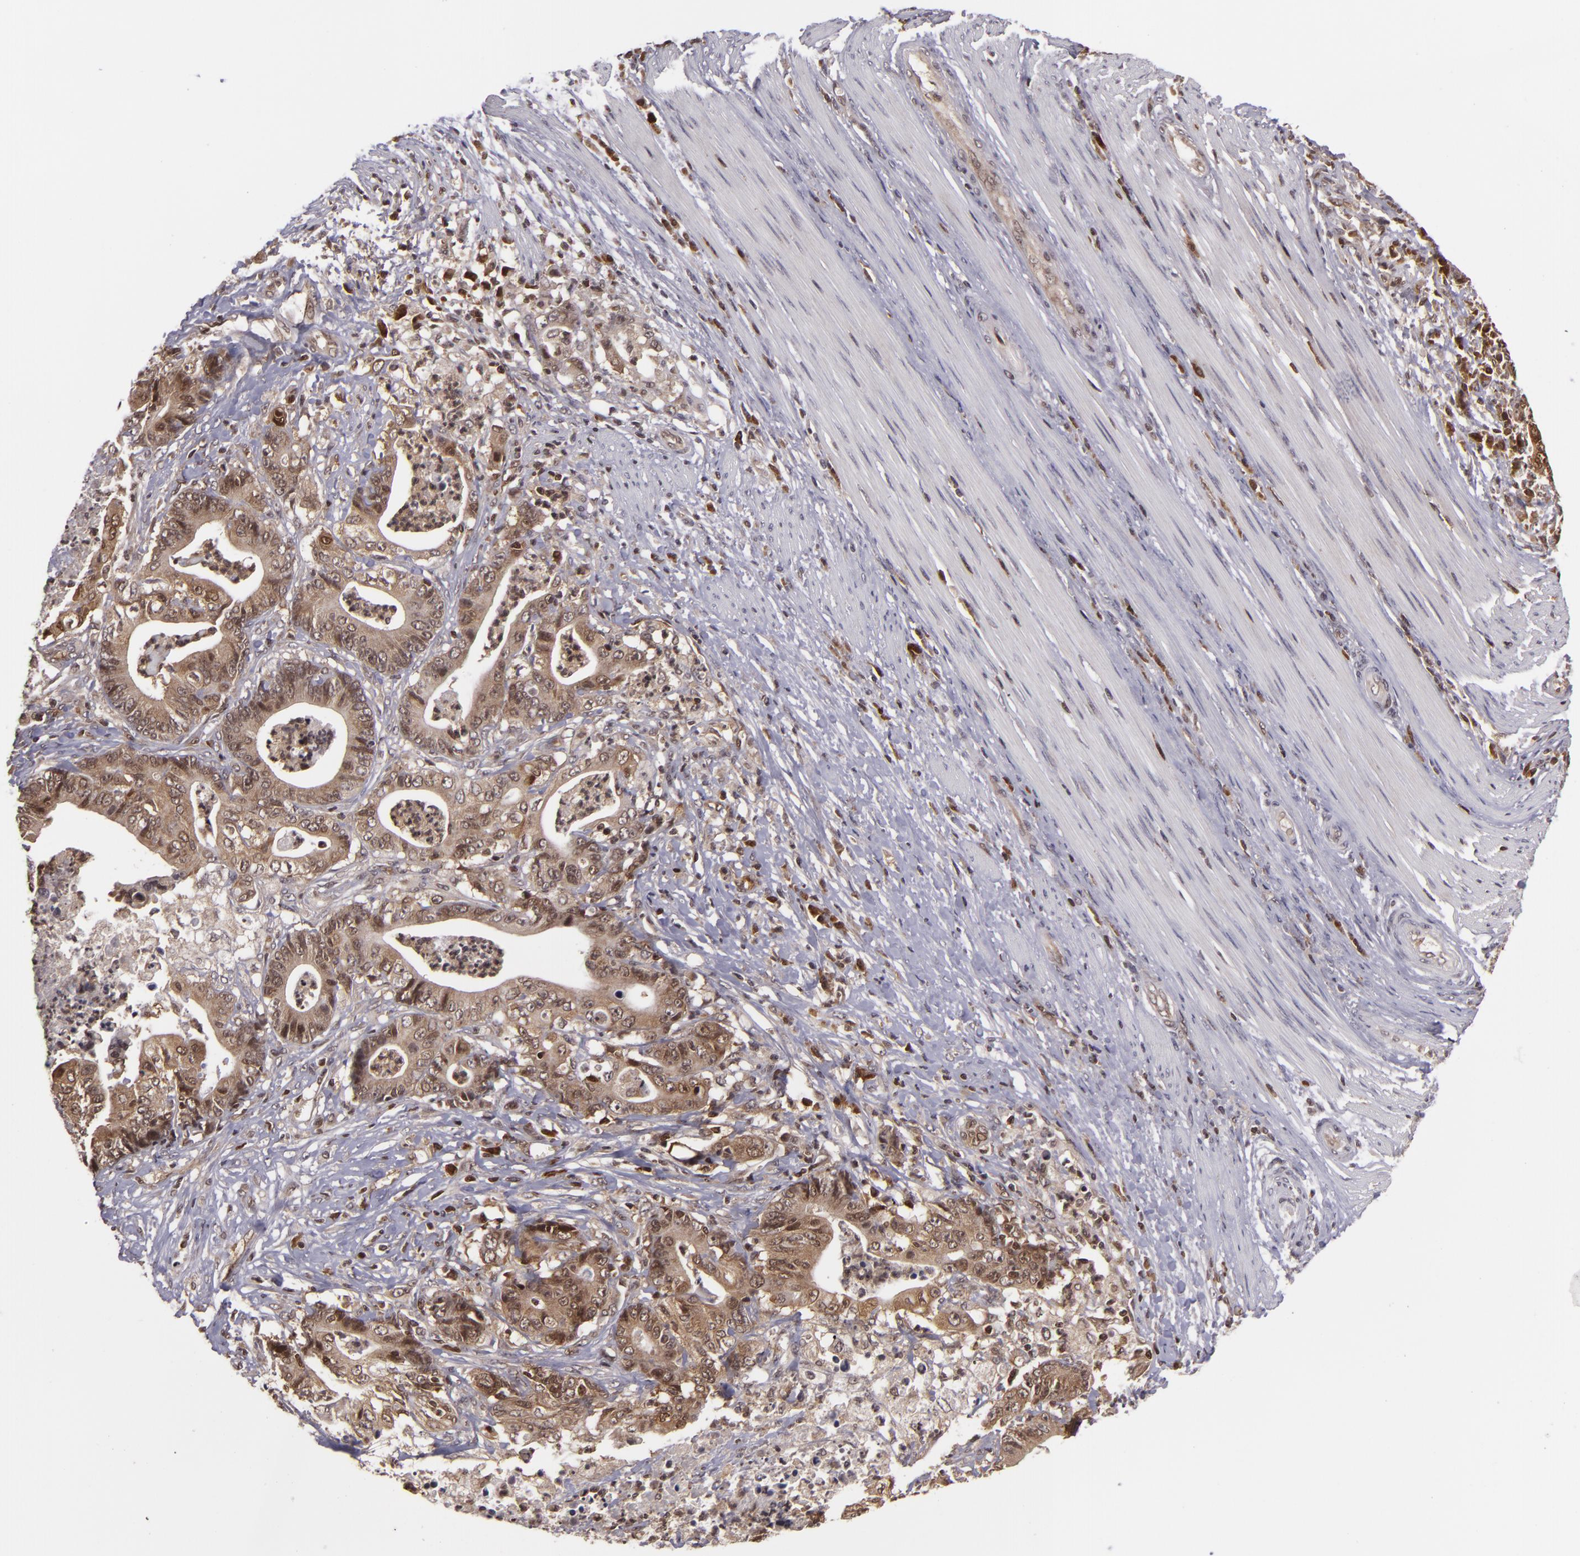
{"staining": {"intensity": "strong", "quantity": "25%-75%", "location": "cytoplasmic/membranous"}, "tissue": "stomach cancer", "cell_type": "Tumor cells", "image_type": "cancer", "snomed": [{"axis": "morphology", "description": "Adenocarcinoma, NOS"}, {"axis": "topography", "description": "Stomach, lower"}], "caption": "Immunohistochemistry of human stomach cancer exhibits high levels of strong cytoplasmic/membranous staining in approximately 25%-75% of tumor cells. (Stains: DAB in brown, nuclei in blue, Microscopy: brightfield microscopy at high magnification).", "gene": "ZBTB33", "patient": {"sex": "female", "age": 86}}